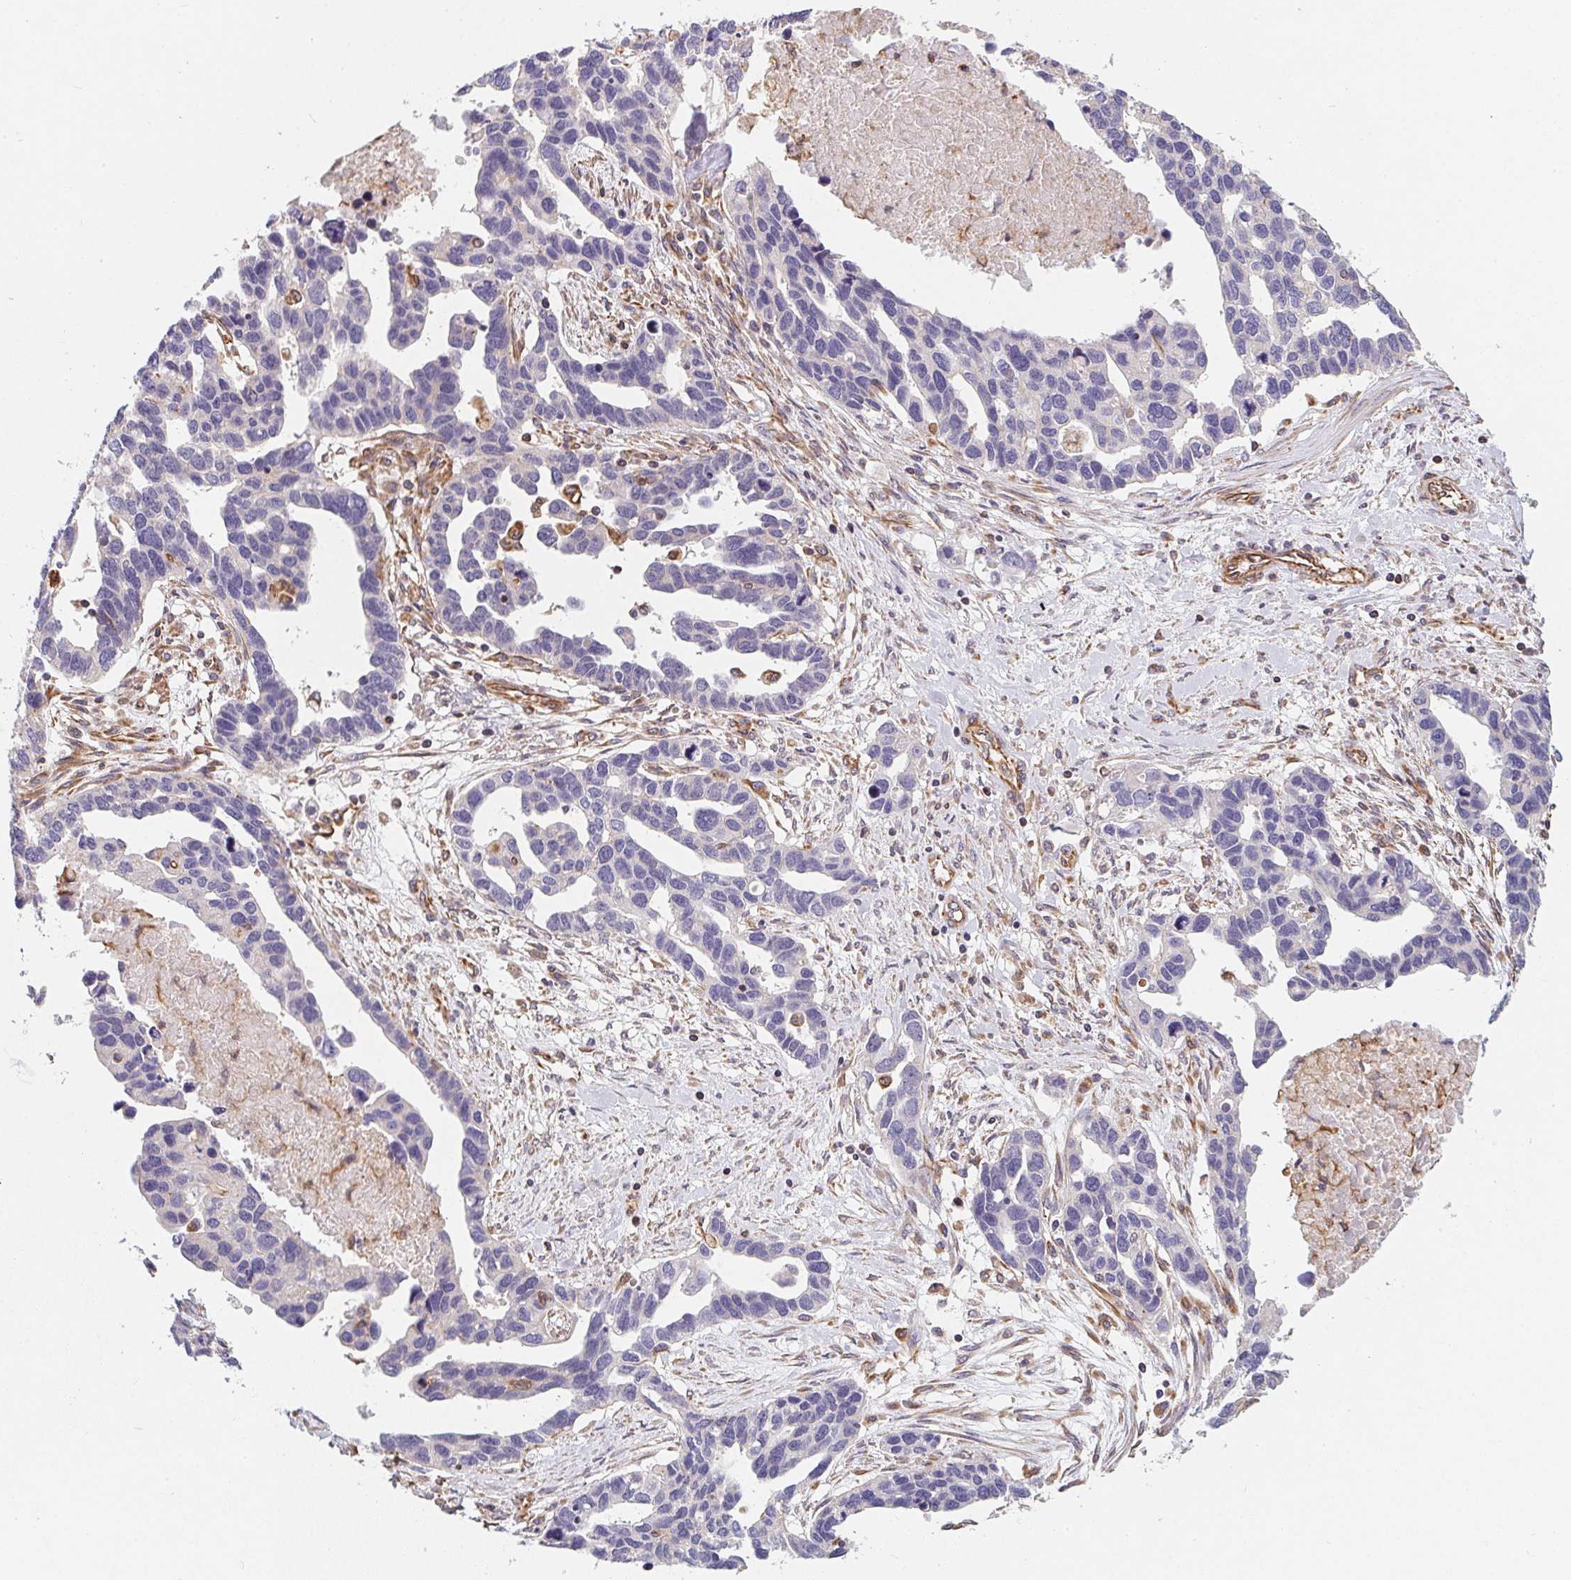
{"staining": {"intensity": "negative", "quantity": "none", "location": "none"}, "tissue": "ovarian cancer", "cell_type": "Tumor cells", "image_type": "cancer", "snomed": [{"axis": "morphology", "description": "Cystadenocarcinoma, serous, NOS"}, {"axis": "topography", "description": "Ovary"}], "caption": "Serous cystadenocarcinoma (ovarian) stained for a protein using immunohistochemistry (IHC) reveals no staining tumor cells.", "gene": "TBKBP1", "patient": {"sex": "female", "age": 54}}